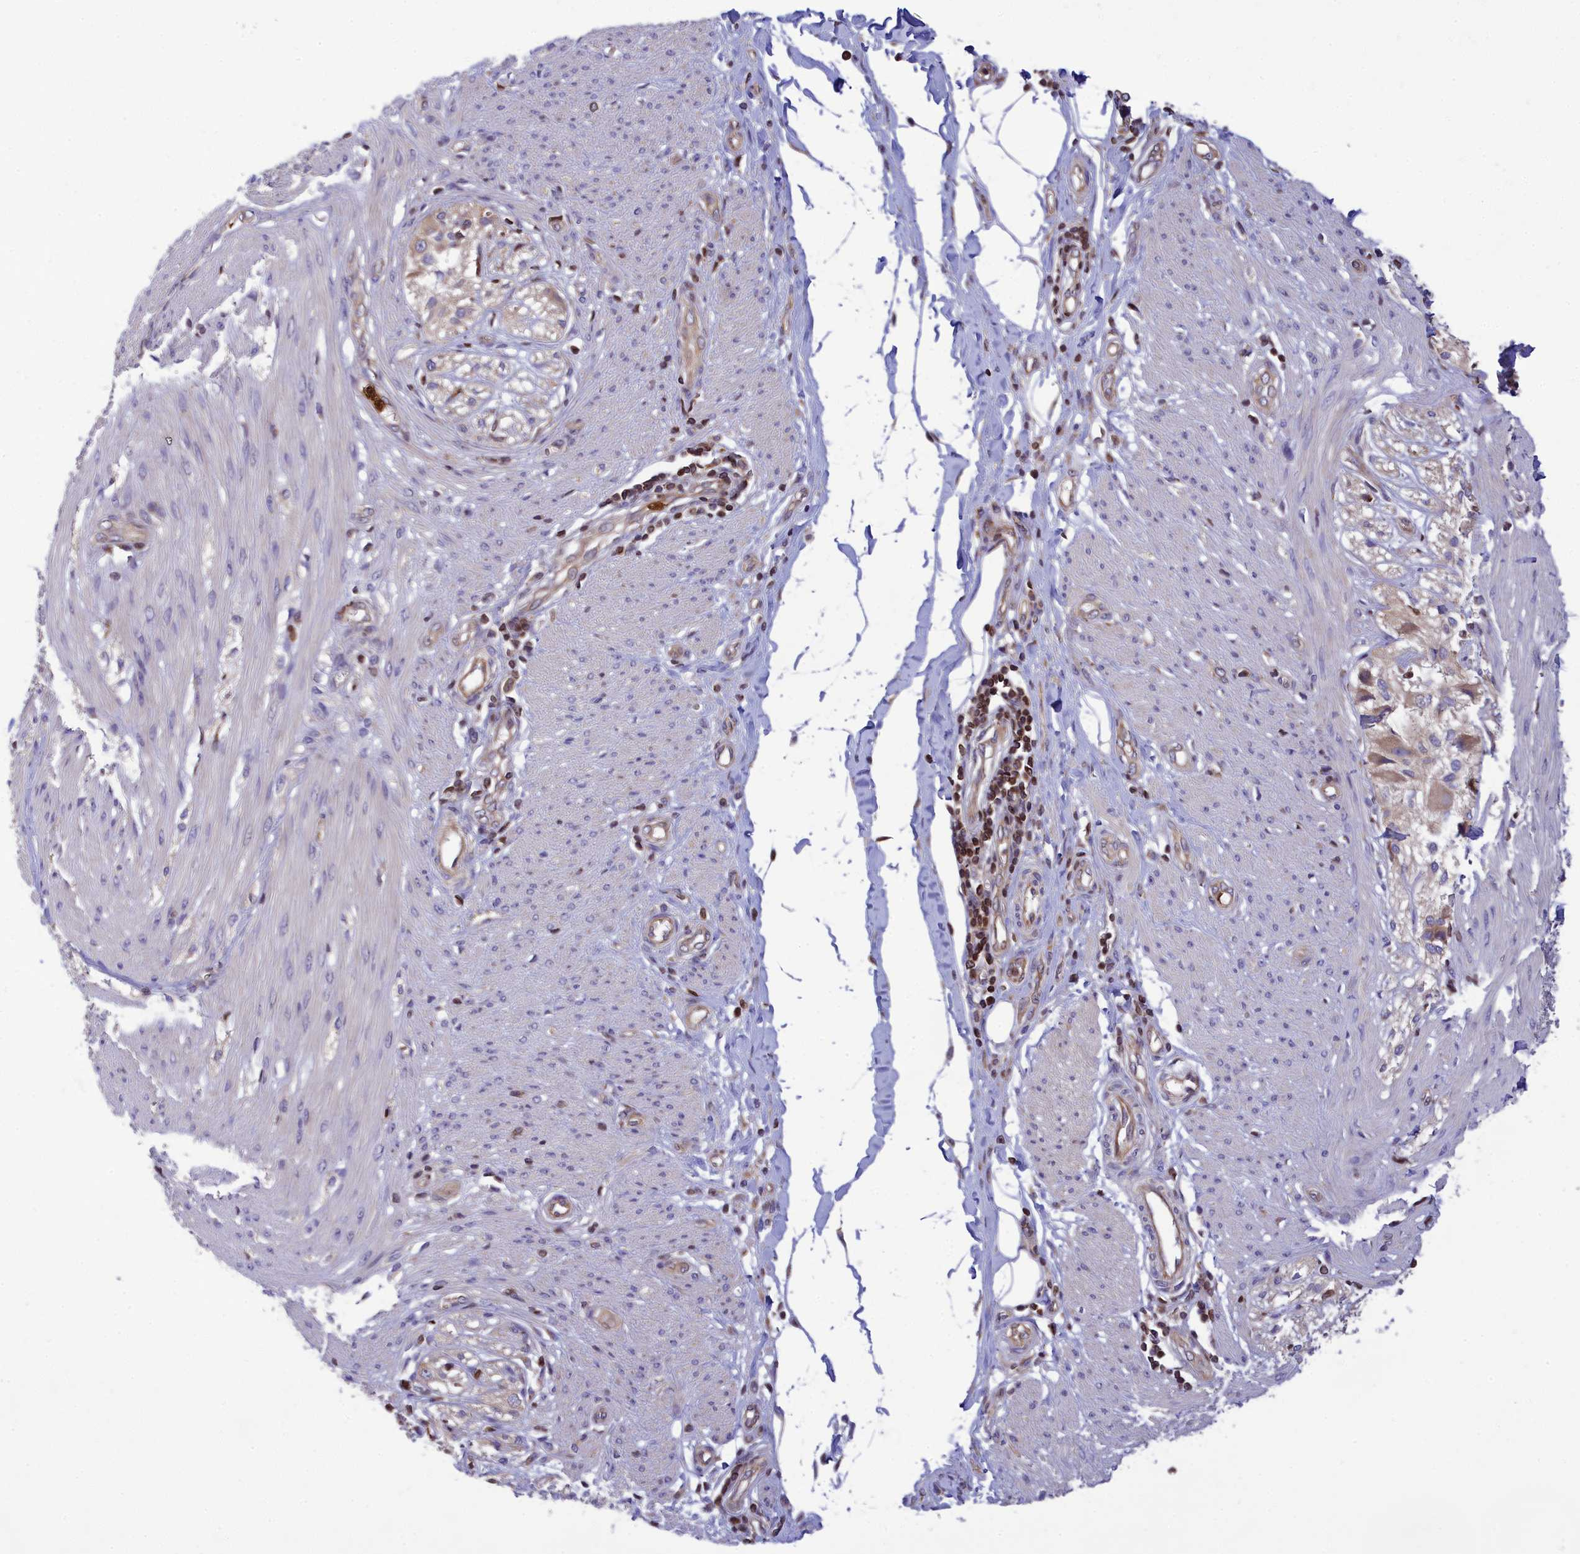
{"staining": {"intensity": "weak", "quantity": "<25%", "location": "cytoplasmic/membranous"}, "tissue": "smooth muscle", "cell_type": "Smooth muscle cells", "image_type": "normal", "snomed": [{"axis": "morphology", "description": "Normal tissue, NOS"}, {"axis": "morphology", "description": "Adenocarcinoma, NOS"}, {"axis": "topography", "description": "Colon"}, {"axis": "topography", "description": "Peripheral nerve tissue"}], "caption": "IHC micrograph of benign smooth muscle: human smooth muscle stained with DAB (3,3'-diaminobenzidine) exhibits no significant protein positivity in smooth muscle cells.", "gene": "PKHD1L1", "patient": {"sex": "male", "age": 14}}